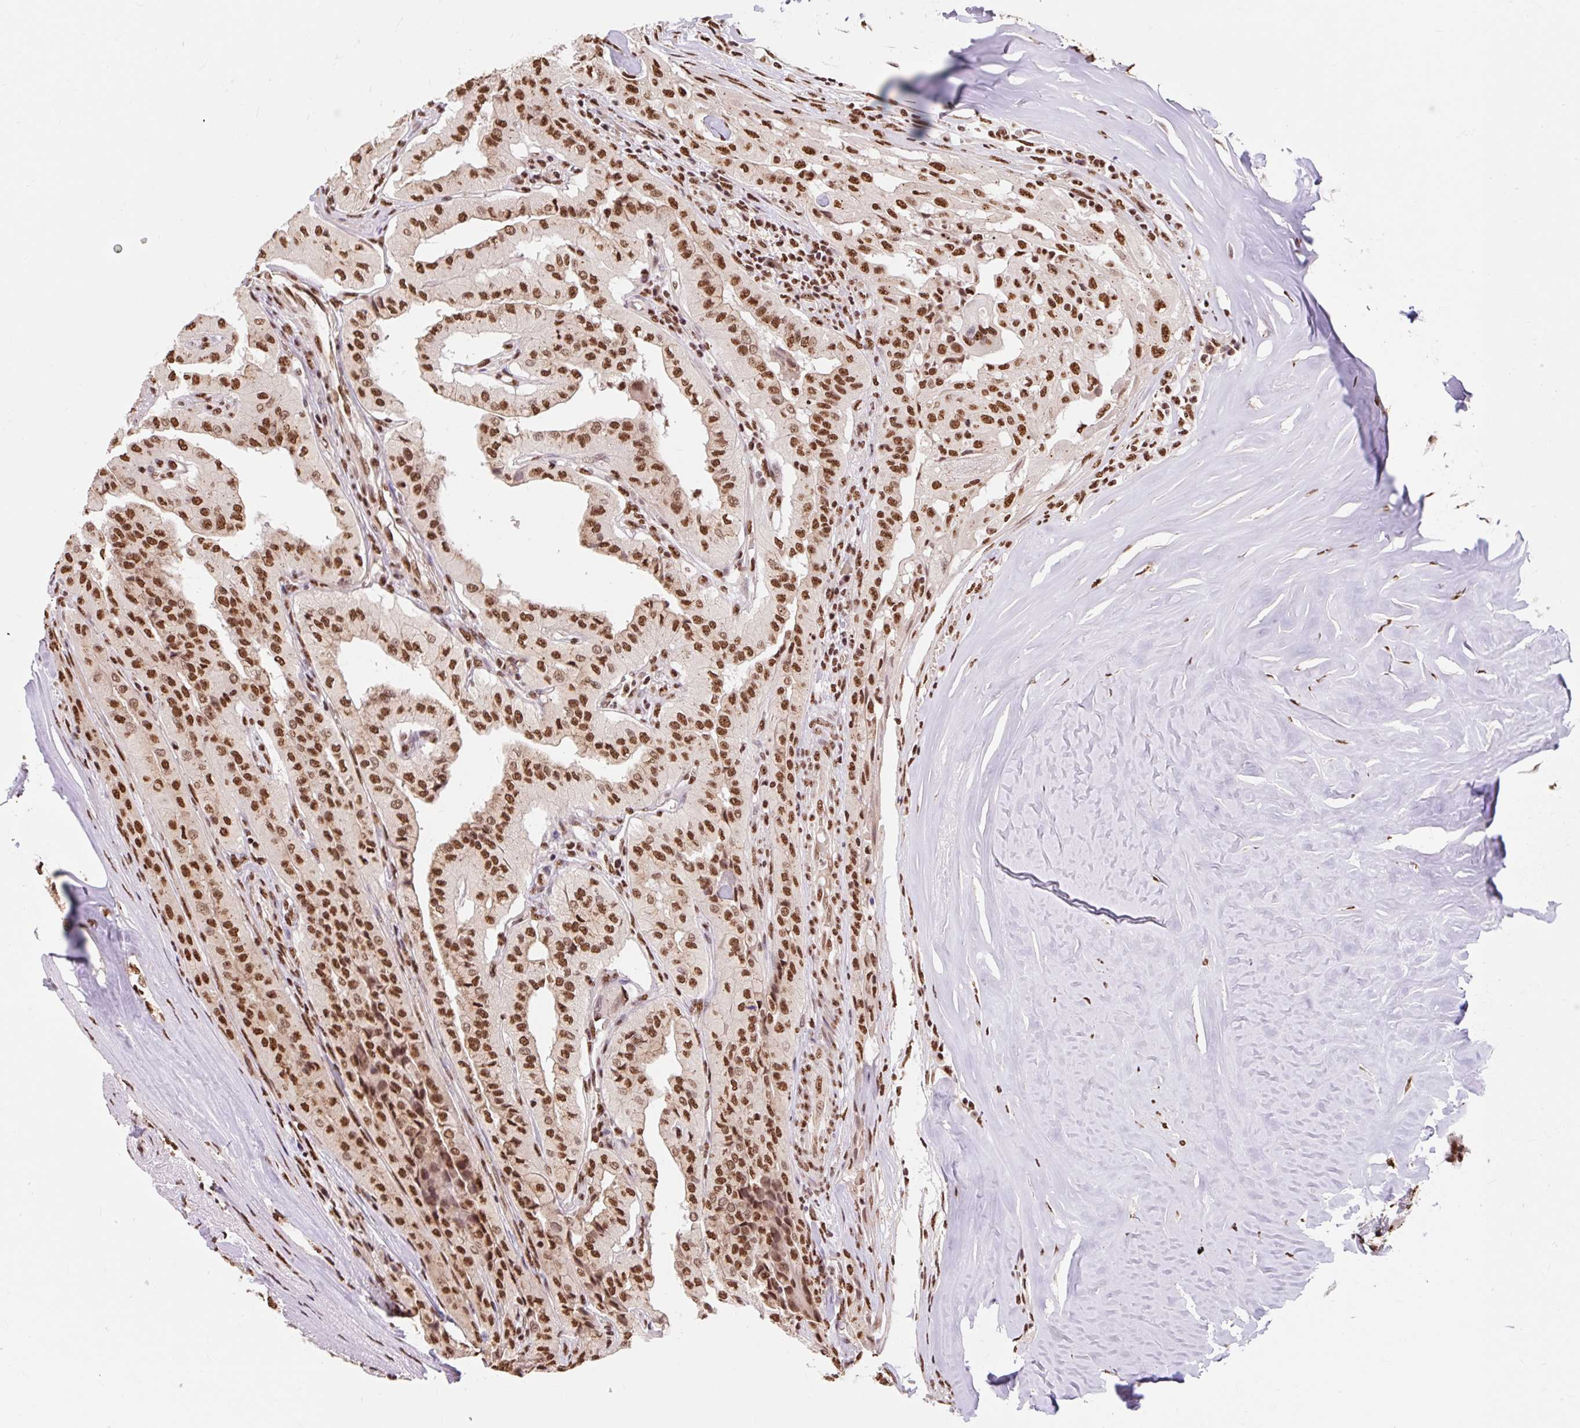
{"staining": {"intensity": "strong", "quantity": ">75%", "location": "nuclear"}, "tissue": "thyroid cancer", "cell_type": "Tumor cells", "image_type": "cancer", "snomed": [{"axis": "morphology", "description": "Papillary adenocarcinoma, NOS"}, {"axis": "topography", "description": "Thyroid gland"}], "caption": "Protein staining shows strong nuclear staining in approximately >75% of tumor cells in thyroid cancer (papillary adenocarcinoma). (IHC, brightfield microscopy, high magnification).", "gene": "BICRA", "patient": {"sex": "female", "age": 59}}